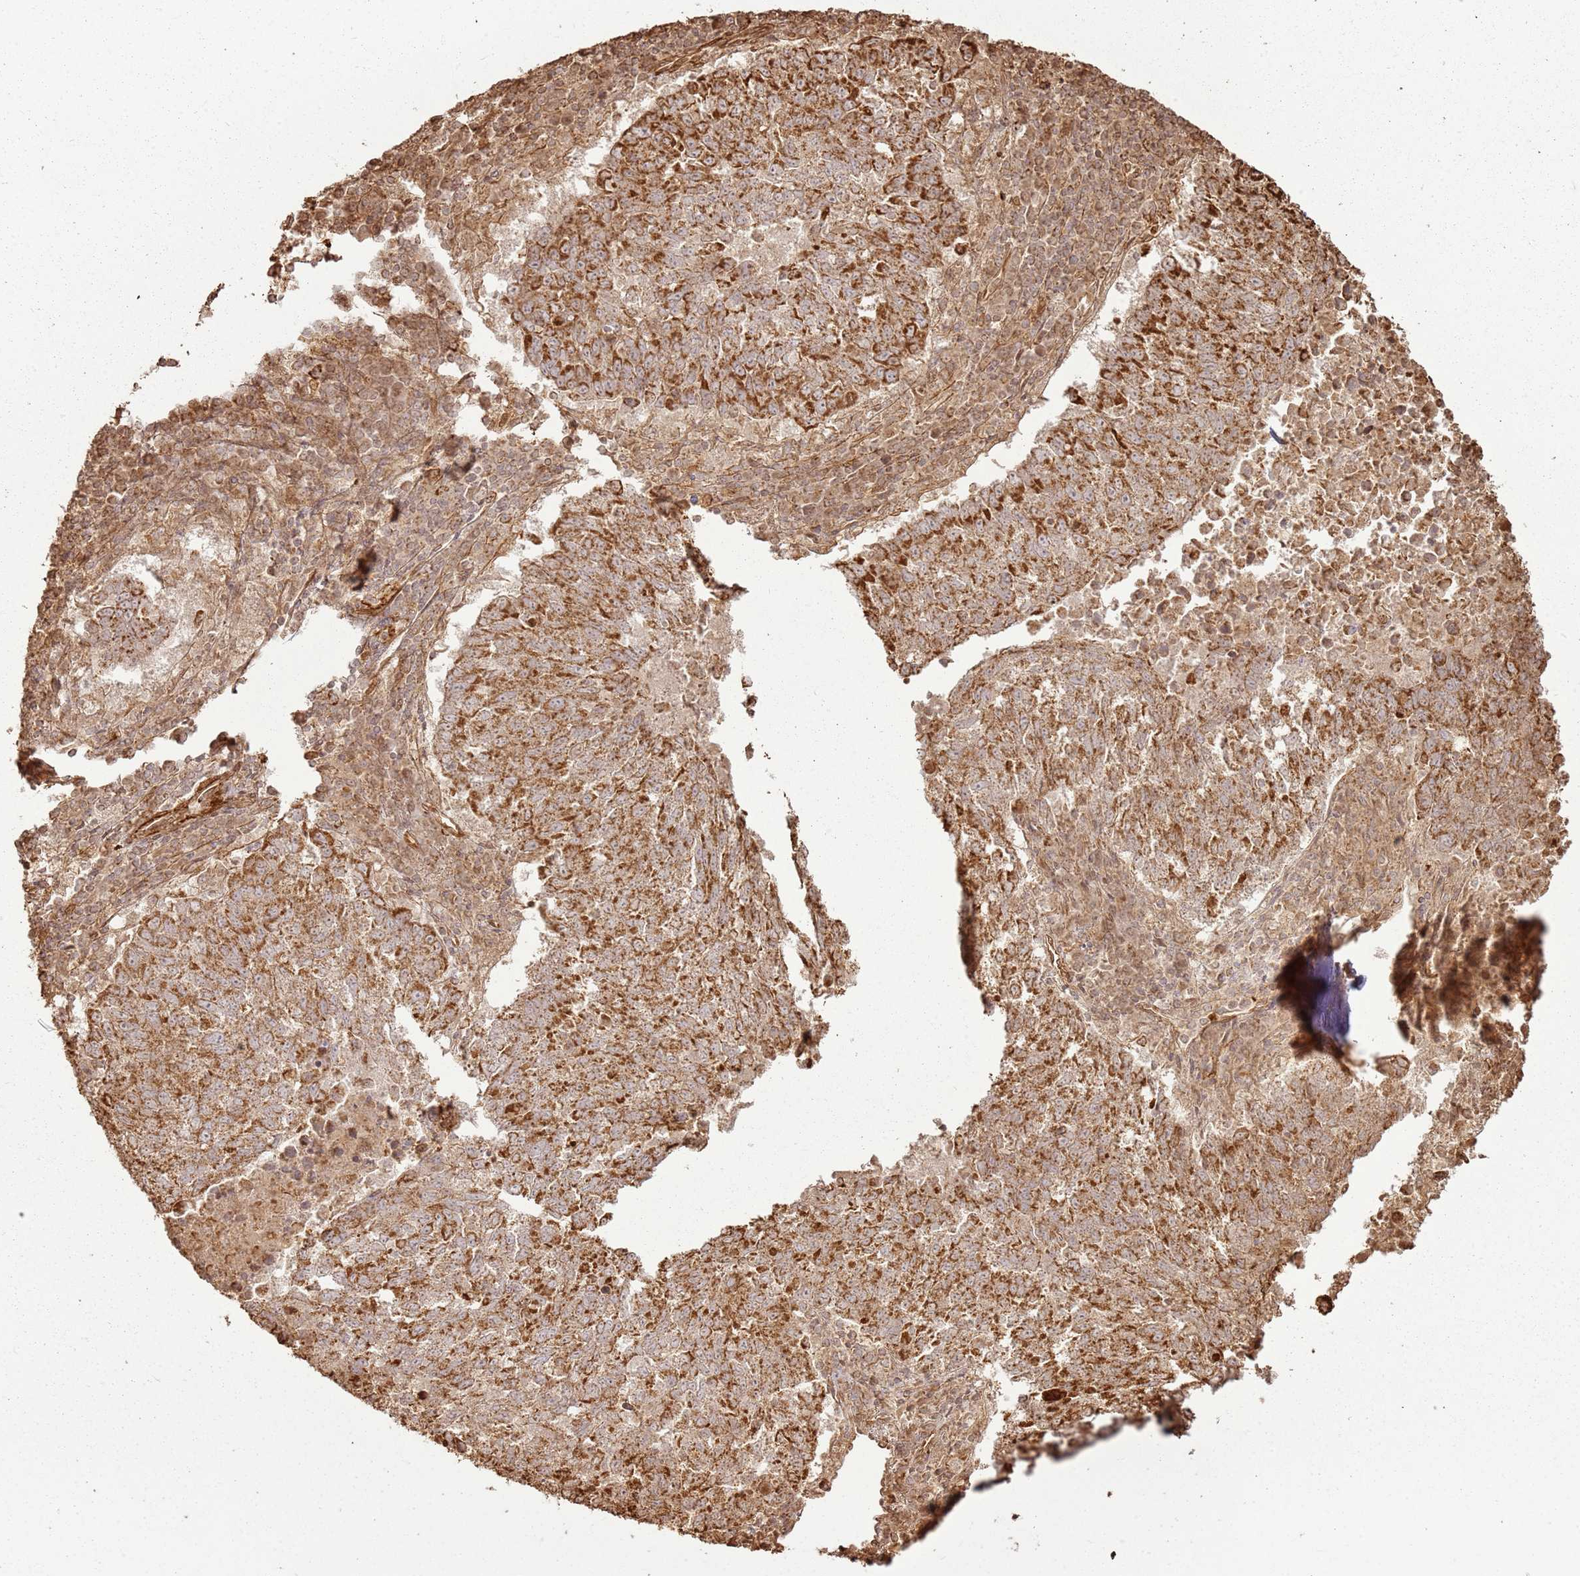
{"staining": {"intensity": "strong", "quantity": ">75%", "location": "cytoplasmic/membranous"}, "tissue": "lung cancer", "cell_type": "Tumor cells", "image_type": "cancer", "snomed": [{"axis": "morphology", "description": "Squamous cell carcinoma, NOS"}, {"axis": "topography", "description": "Lung"}], "caption": "Immunohistochemical staining of human lung squamous cell carcinoma demonstrates high levels of strong cytoplasmic/membranous expression in approximately >75% of tumor cells. (DAB IHC with brightfield microscopy, high magnification).", "gene": "DDX59", "patient": {"sex": "male", "age": 73}}